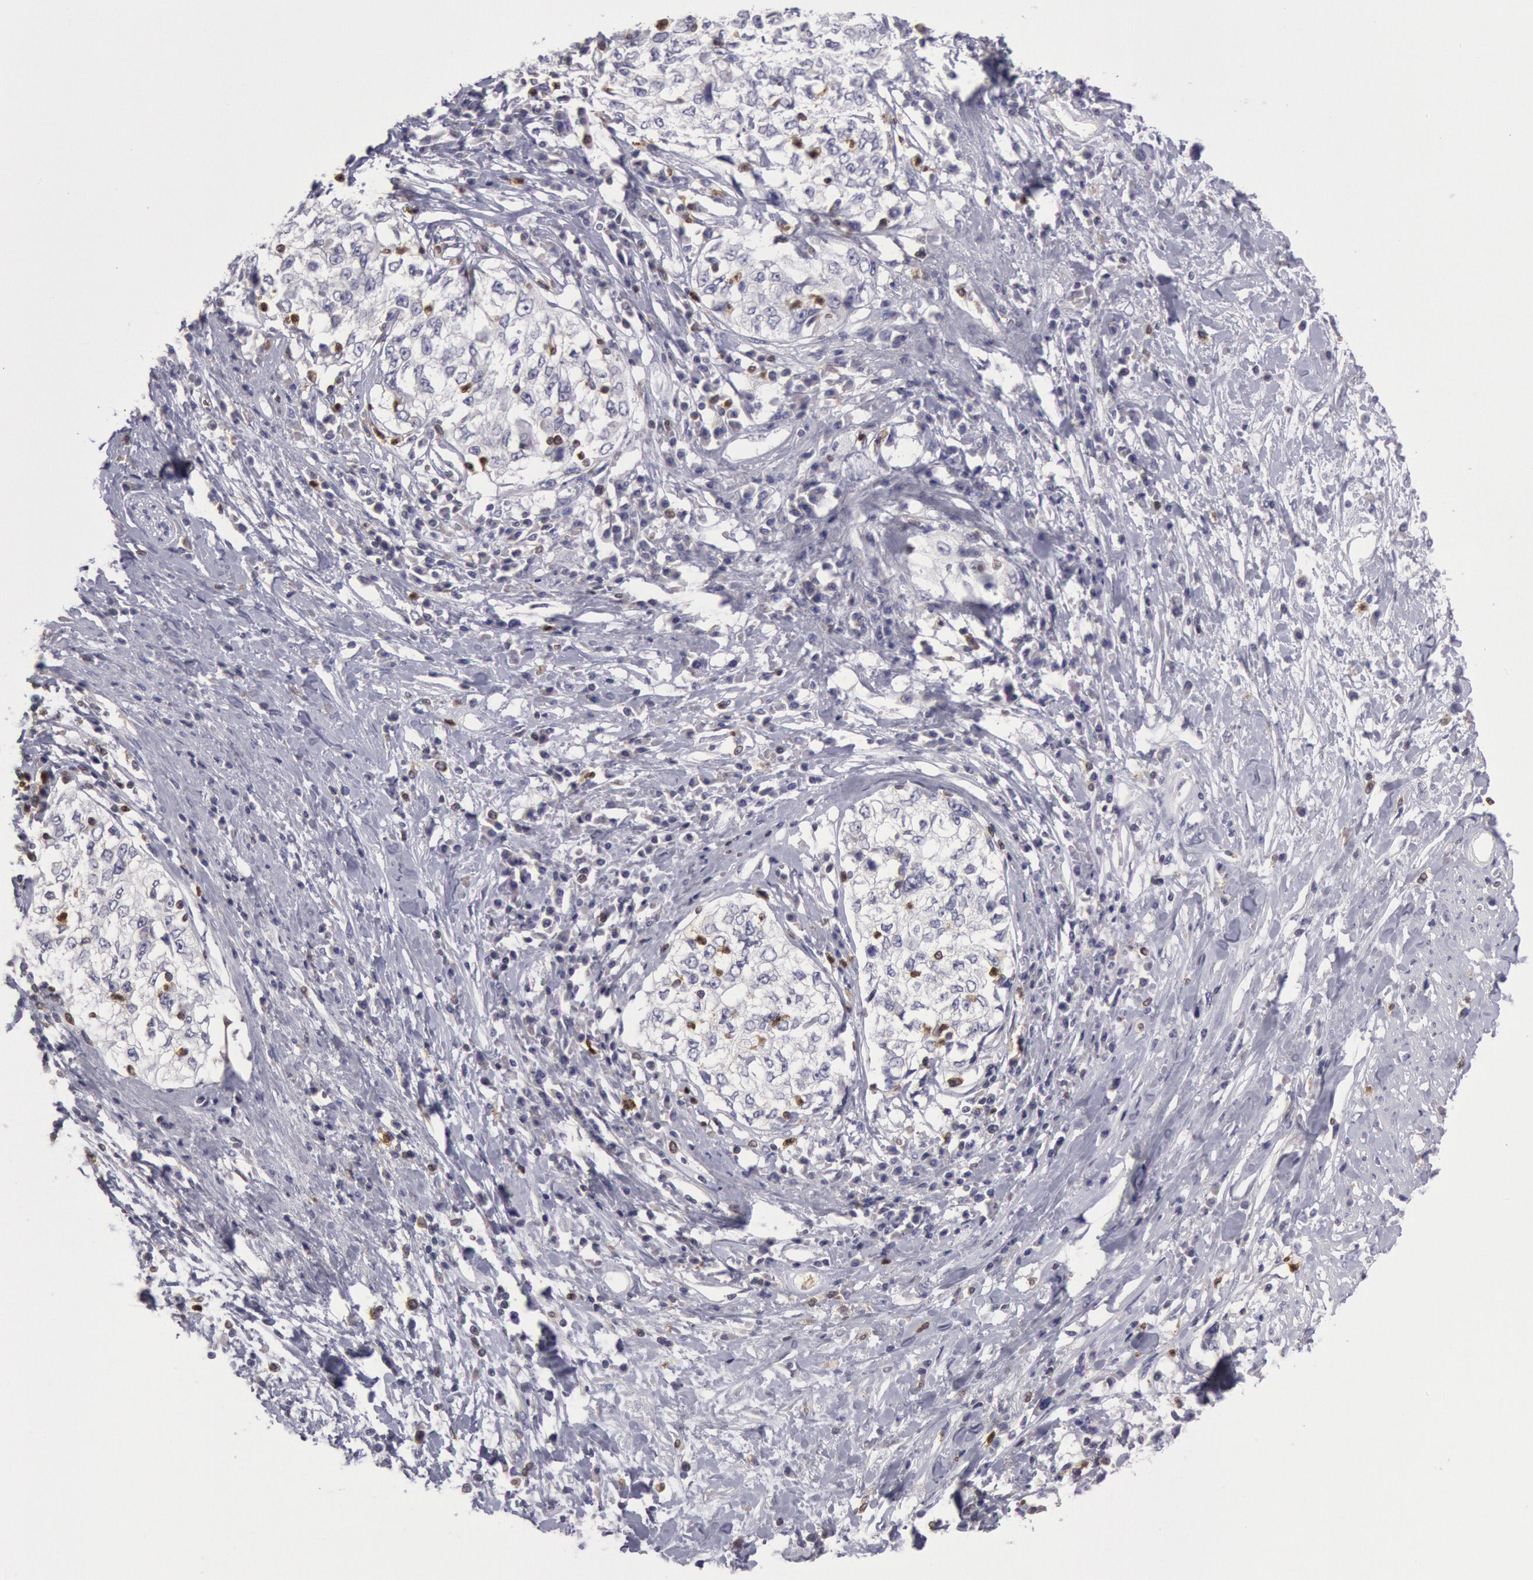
{"staining": {"intensity": "negative", "quantity": "none", "location": "none"}, "tissue": "cervical cancer", "cell_type": "Tumor cells", "image_type": "cancer", "snomed": [{"axis": "morphology", "description": "Squamous cell carcinoma, NOS"}, {"axis": "topography", "description": "Cervix"}], "caption": "Cervical squamous cell carcinoma was stained to show a protein in brown. There is no significant staining in tumor cells.", "gene": "RAB27A", "patient": {"sex": "female", "age": 57}}